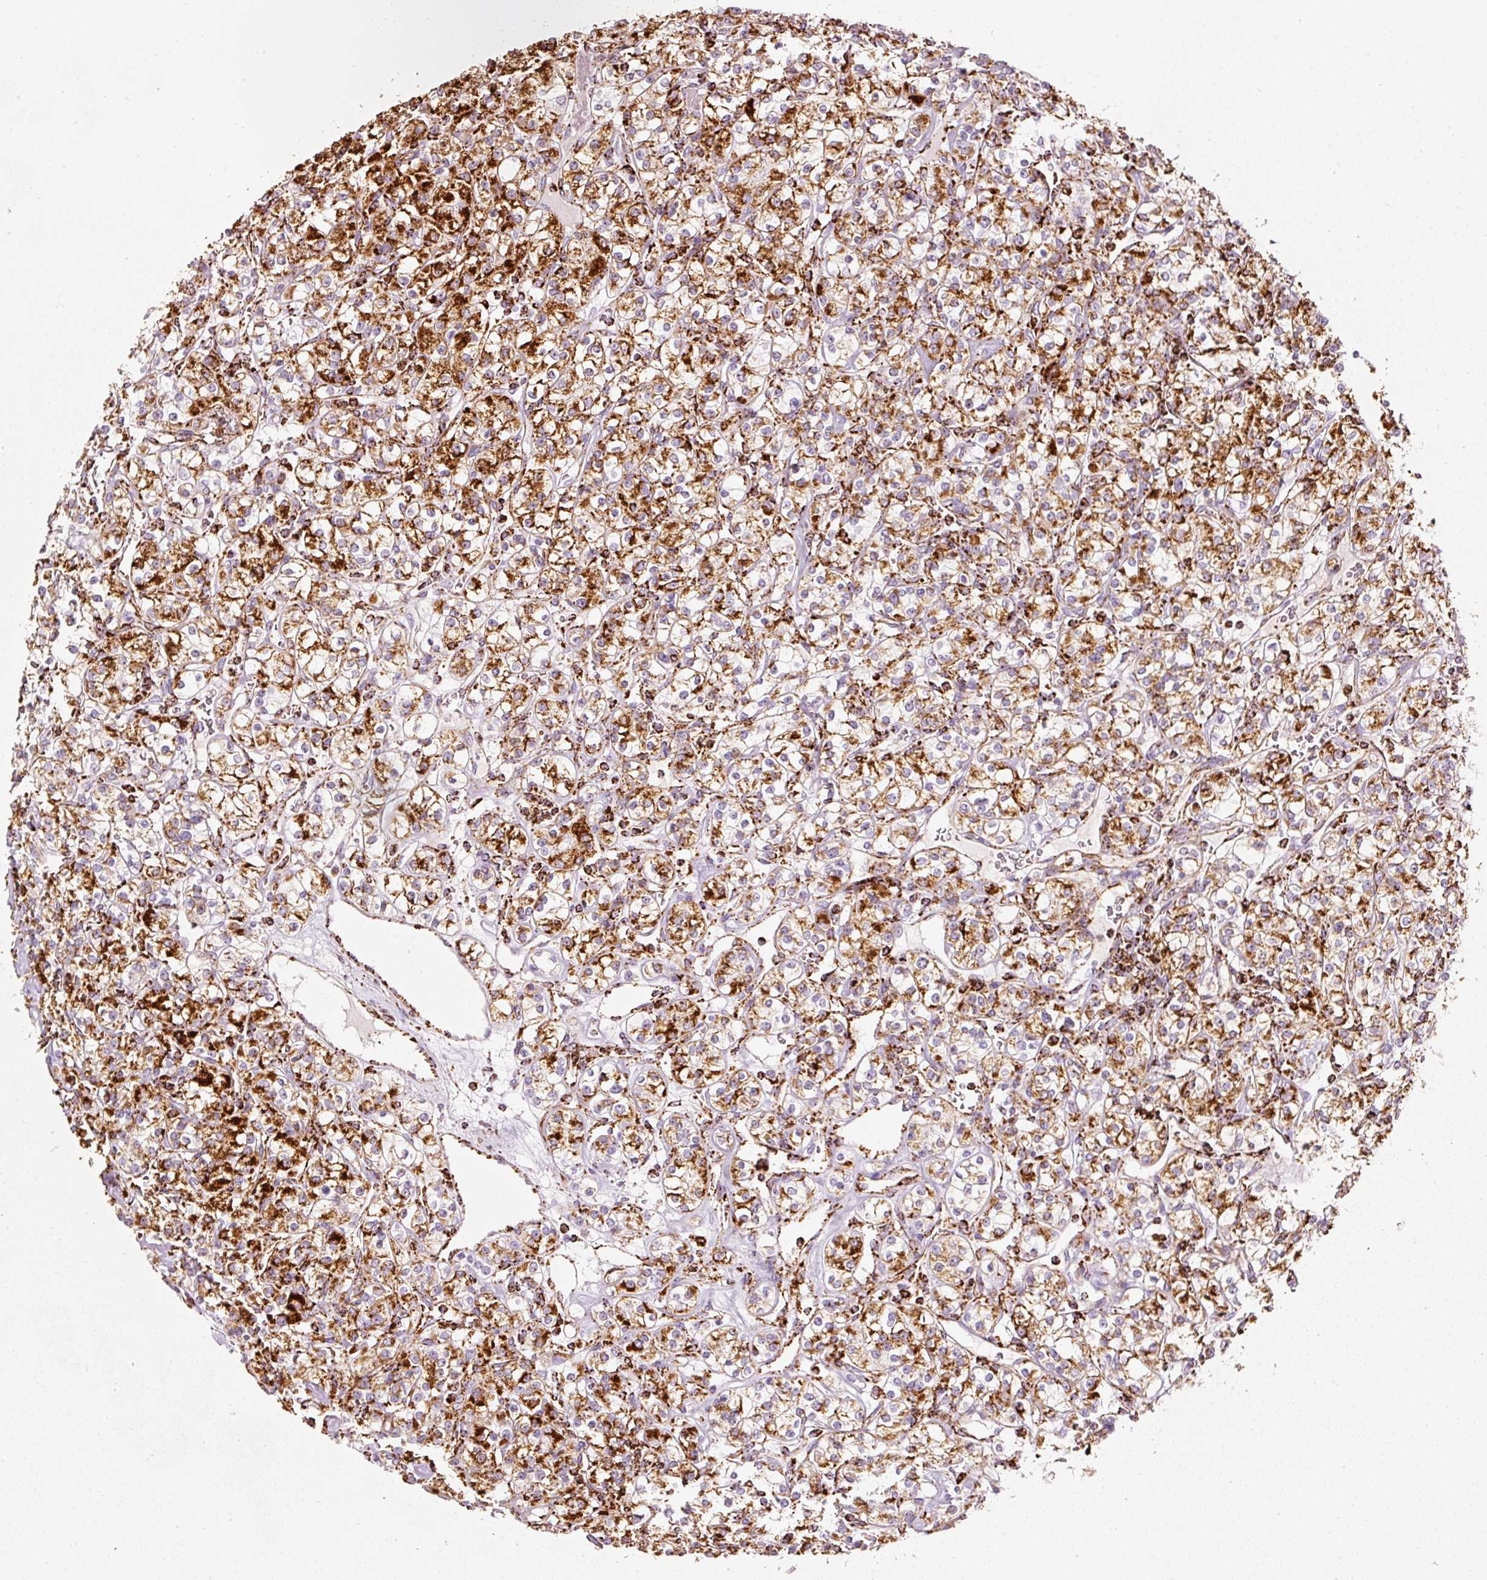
{"staining": {"intensity": "strong", "quantity": ">75%", "location": "cytoplasmic/membranous"}, "tissue": "renal cancer", "cell_type": "Tumor cells", "image_type": "cancer", "snomed": [{"axis": "morphology", "description": "Adenocarcinoma, NOS"}, {"axis": "topography", "description": "Kidney"}], "caption": "Immunohistochemical staining of renal cancer shows strong cytoplasmic/membranous protein positivity in approximately >75% of tumor cells.", "gene": "MT-CO2", "patient": {"sex": "male", "age": 77}}